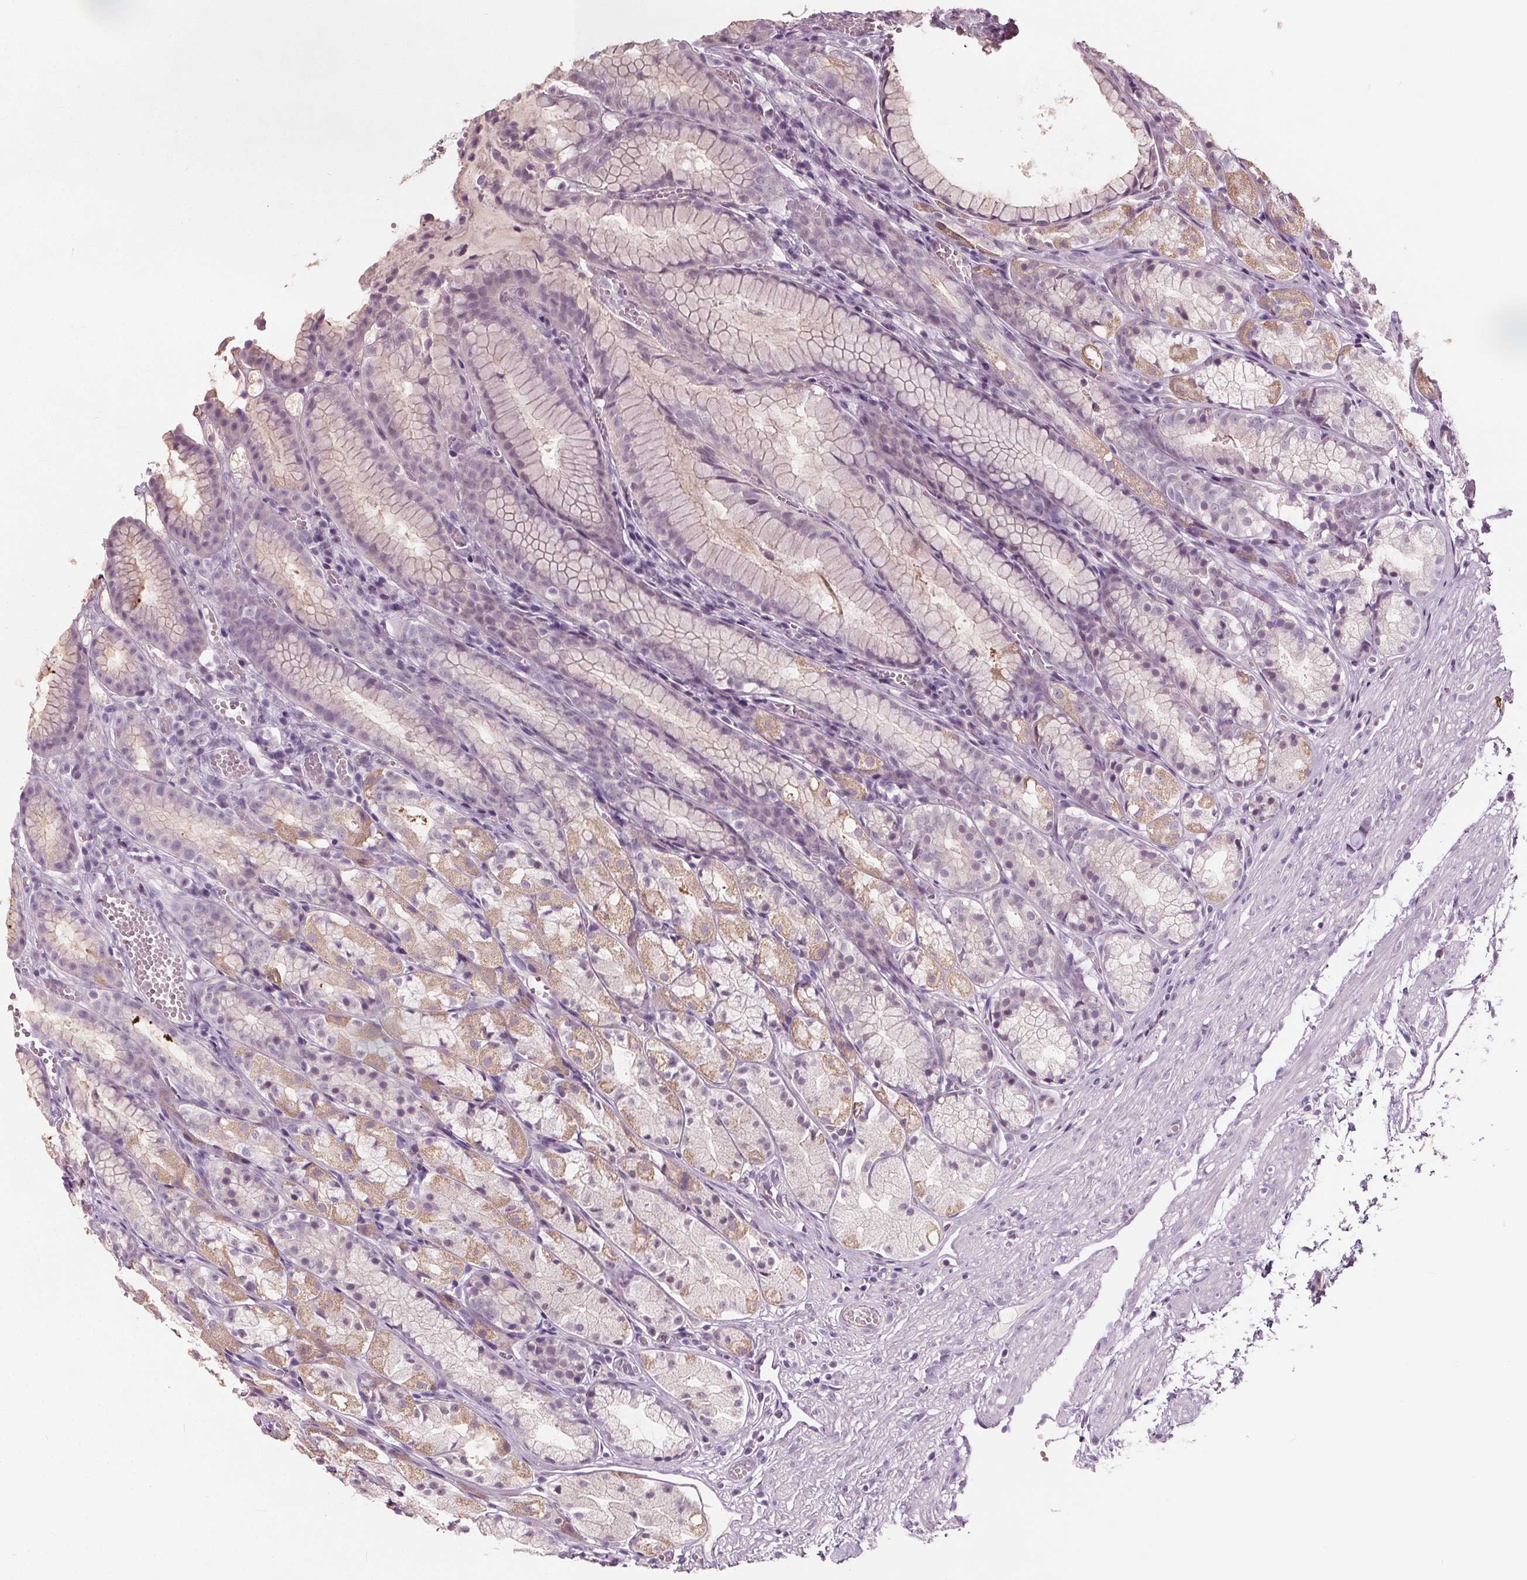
{"staining": {"intensity": "weak", "quantity": "25%-75%", "location": "cytoplasmic/membranous"}, "tissue": "stomach", "cell_type": "Glandular cells", "image_type": "normal", "snomed": [{"axis": "morphology", "description": "Normal tissue, NOS"}, {"axis": "topography", "description": "Stomach"}], "caption": "This photomicrograph demonstrates unremarkable stomach stained with immunohistochemistry to label a protein in brown. The cytoplasmic/membranous of glandular cells show weak positivity for the protein. Nuclei are counter-stained blue.", "gene": "TKFC", "patient": {"sex": "male", "age": 70}}